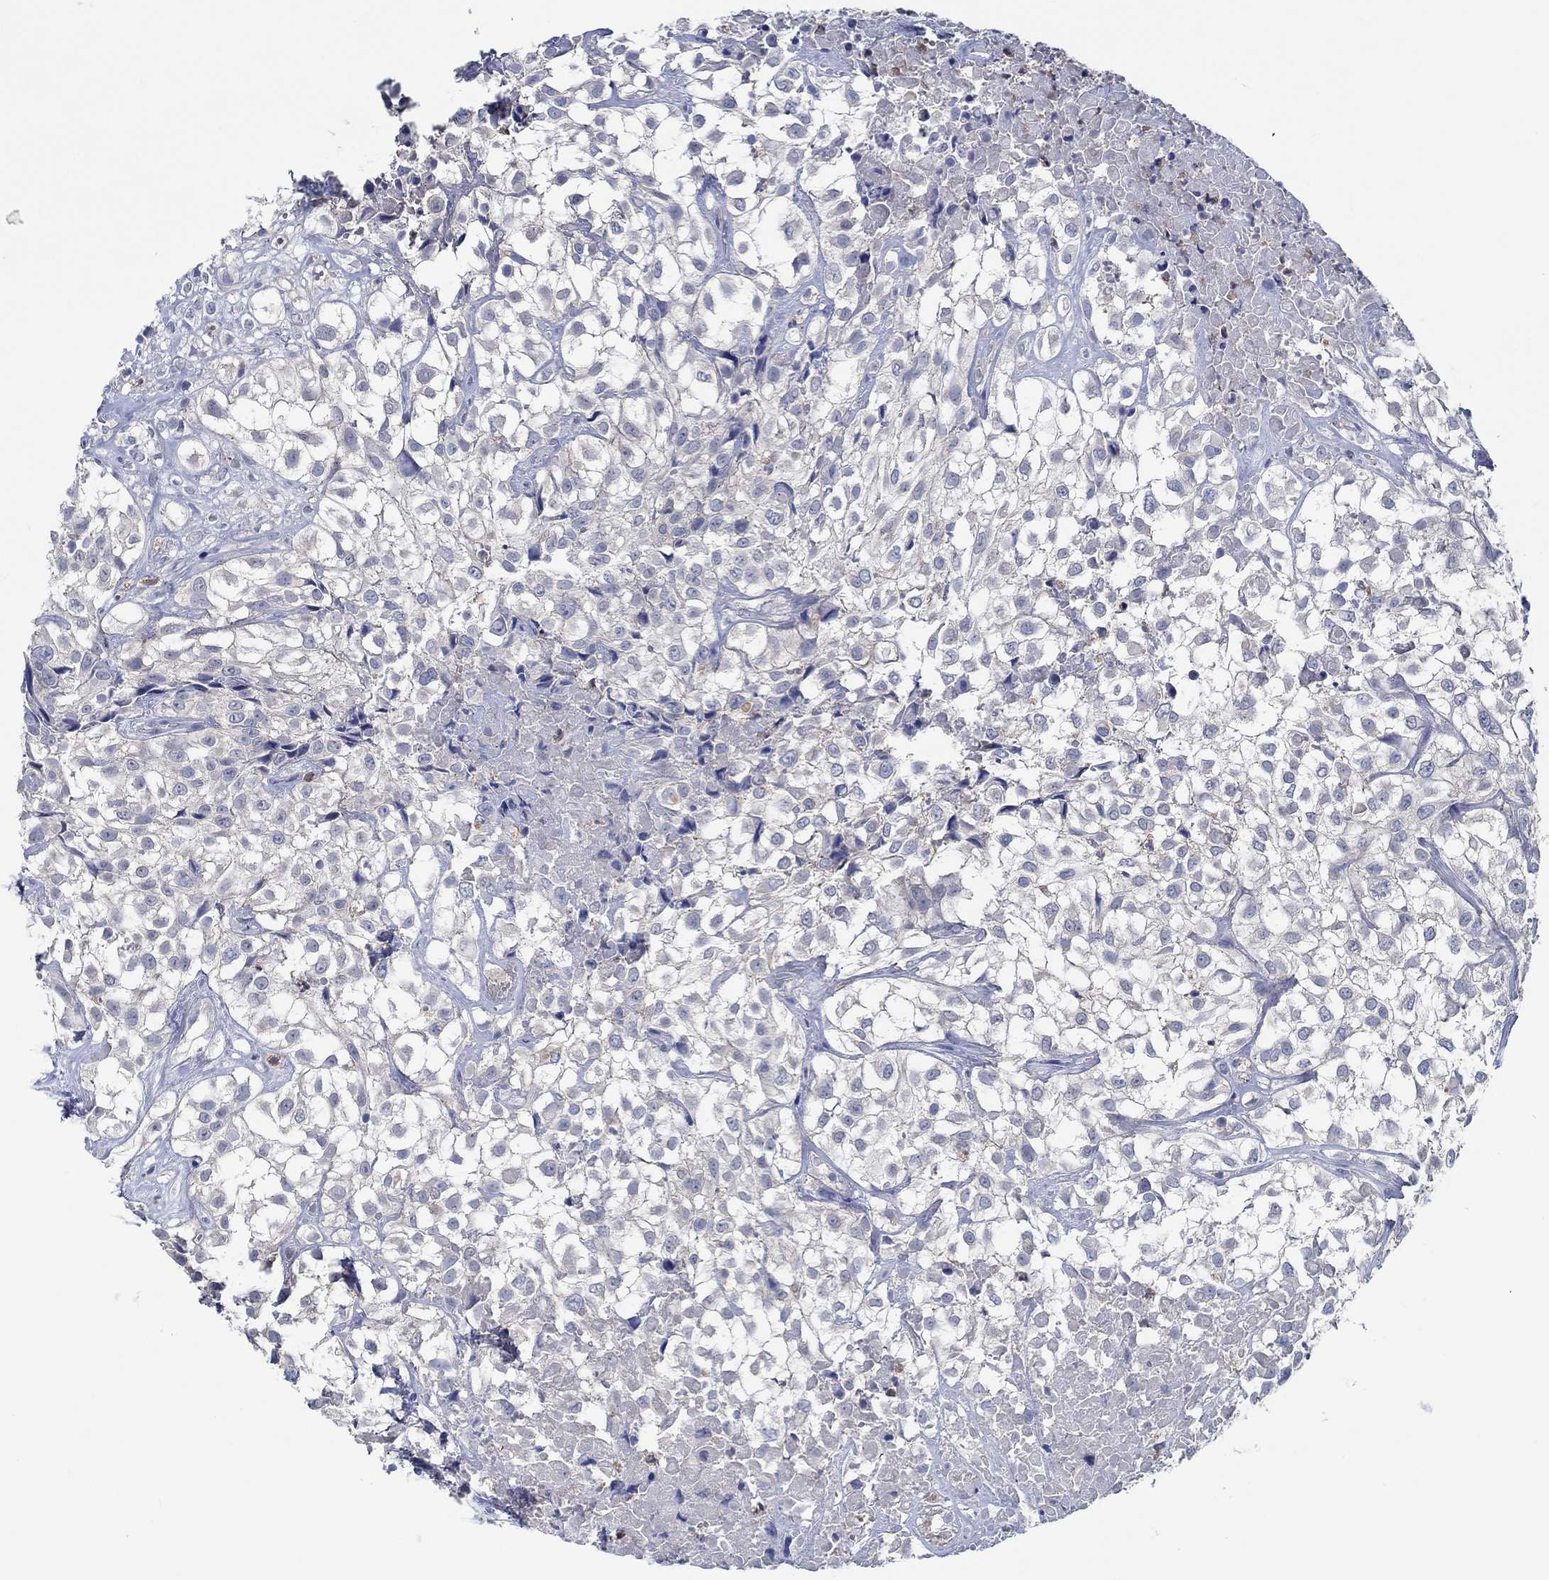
{"staining": {"intensity": "negative", "quantity": "none", "location": "none"}, "tissue": "urothelial cancer", "cell_type": "Tumor cells", "image_type": "cancer", "snomed": [{"axis": "morphology", "description": "Urothelial carcinoma, High grade"}, {"axis": "topography", "description": "Urinary bladder"}], "caption": "A micrograph of urothelial carcinoma (high-grade) stained for a protein displays no brown staining in tumor cells.", "gene": "CPM", "patient": {"sex": "male", "age": 56}}